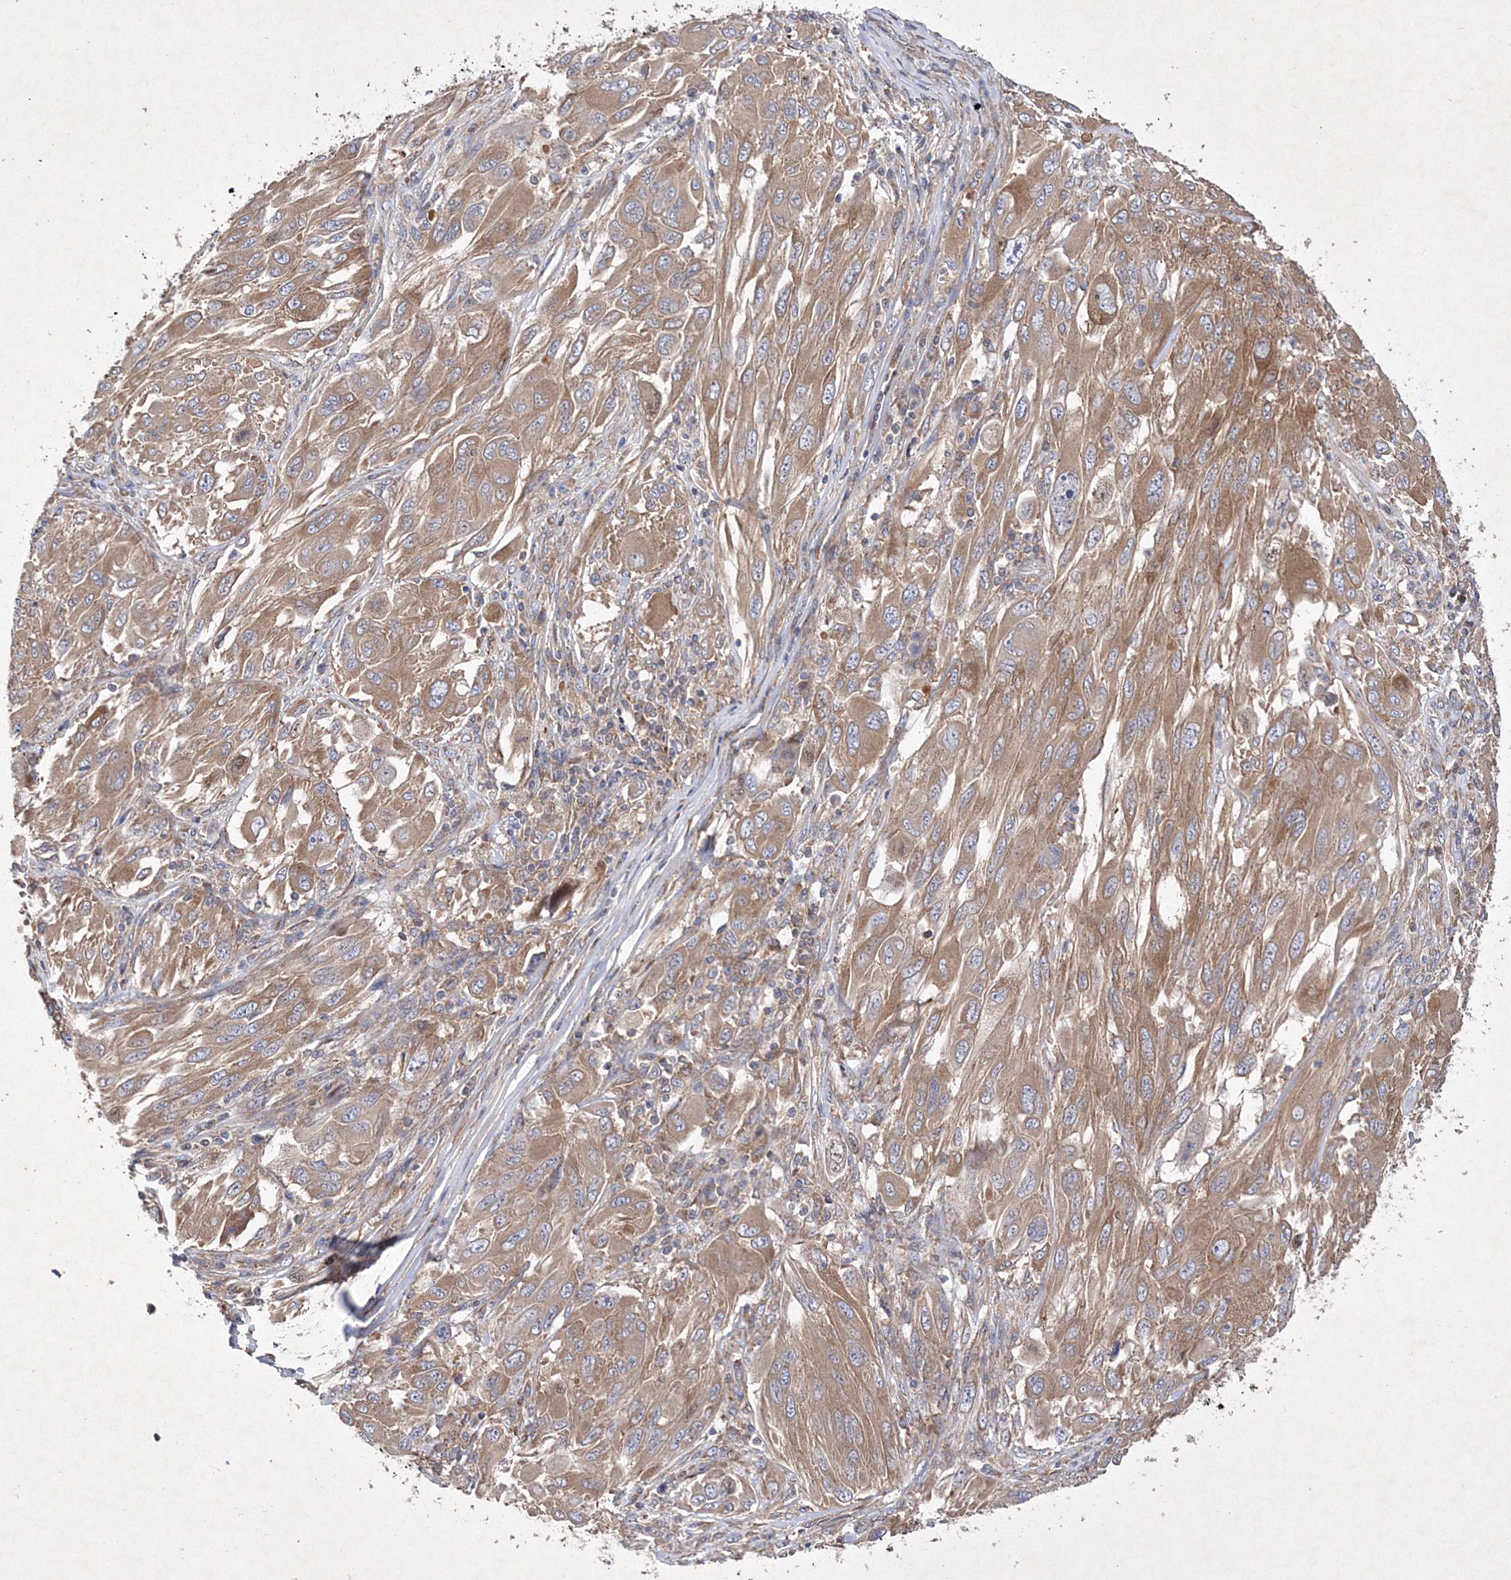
{"staining": {"intensity": "moderate", "quantity": ">75%", "location": "cytoplasmic/membranous"}, "tissue": "melanoma", "cell_type": "Tumor cells", "image_type": "cancer", "snomed": [{"axis": "morphology", "description": "Malignant melanoma, NOS"}, {"axis": "topography", "description": "Skin"}], "caption": "IHC (DAB) staining of human melanoma reveals moderate cytoplasmic/membranous protein staining in approximately >75% of tumor cells.", "gene": "SNX18", "patient": {"sex": "female", "age": 91}}